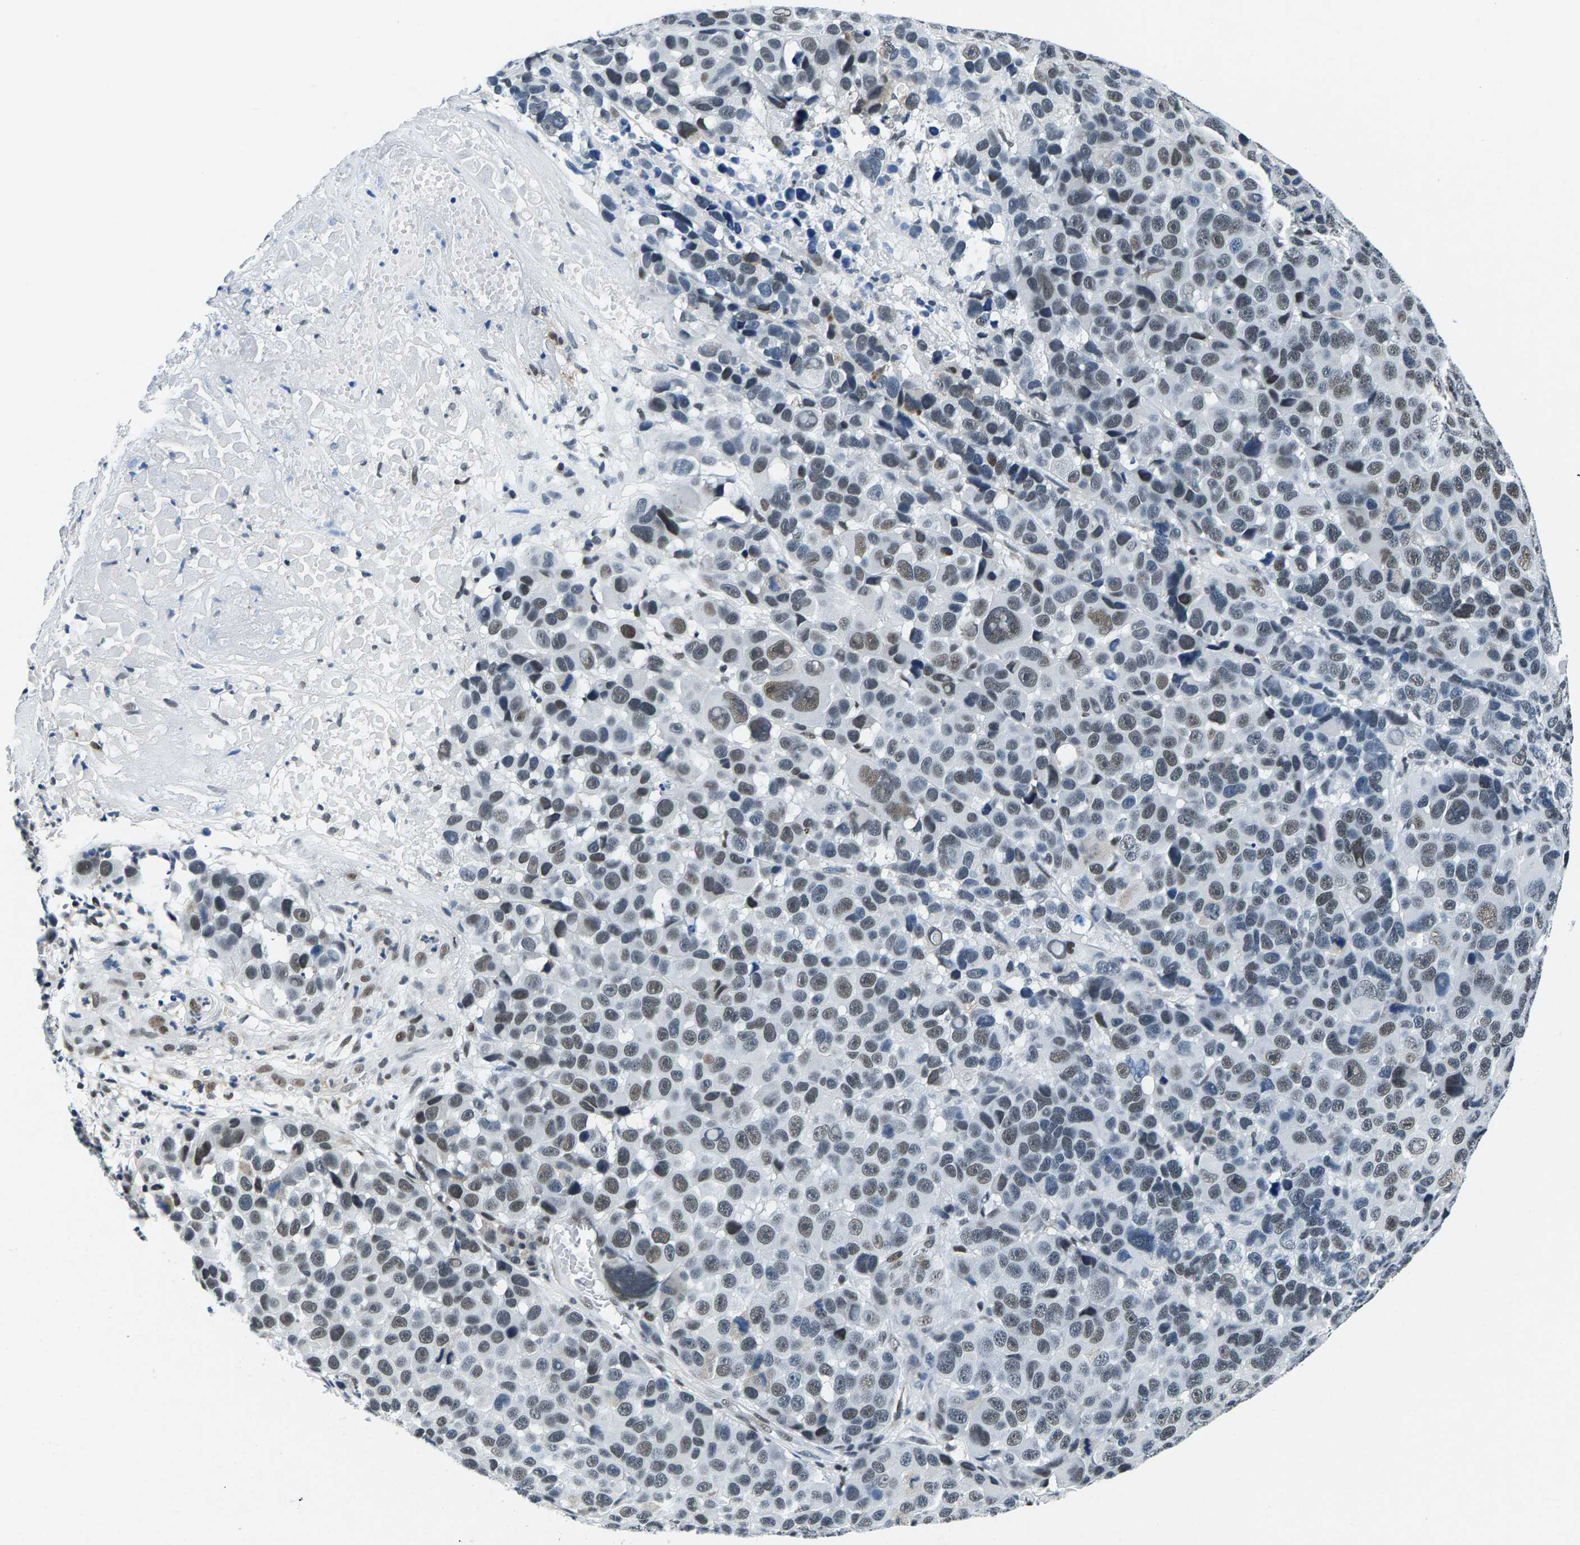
{"staining": {"intensity": "weak", "quantity": "25%-75%", "location": "nuclear"}, "tissue": "melanoma", "cell_type": "Tumor cells", "image_type": "cancer", "snomed": [{"axis": "morphology", "description": "Malignant melanoma, NOS"}, {"axis": "topography", "description": "Skin"}], "caption": "Immunohistochemistry (IHC) of human malignant melanoma displays low levels of weak nuclear staining in approximately 25%-75% of tumor cells.", "gene": "ATF2", "patient": {"sex": "male", "age": 53}}